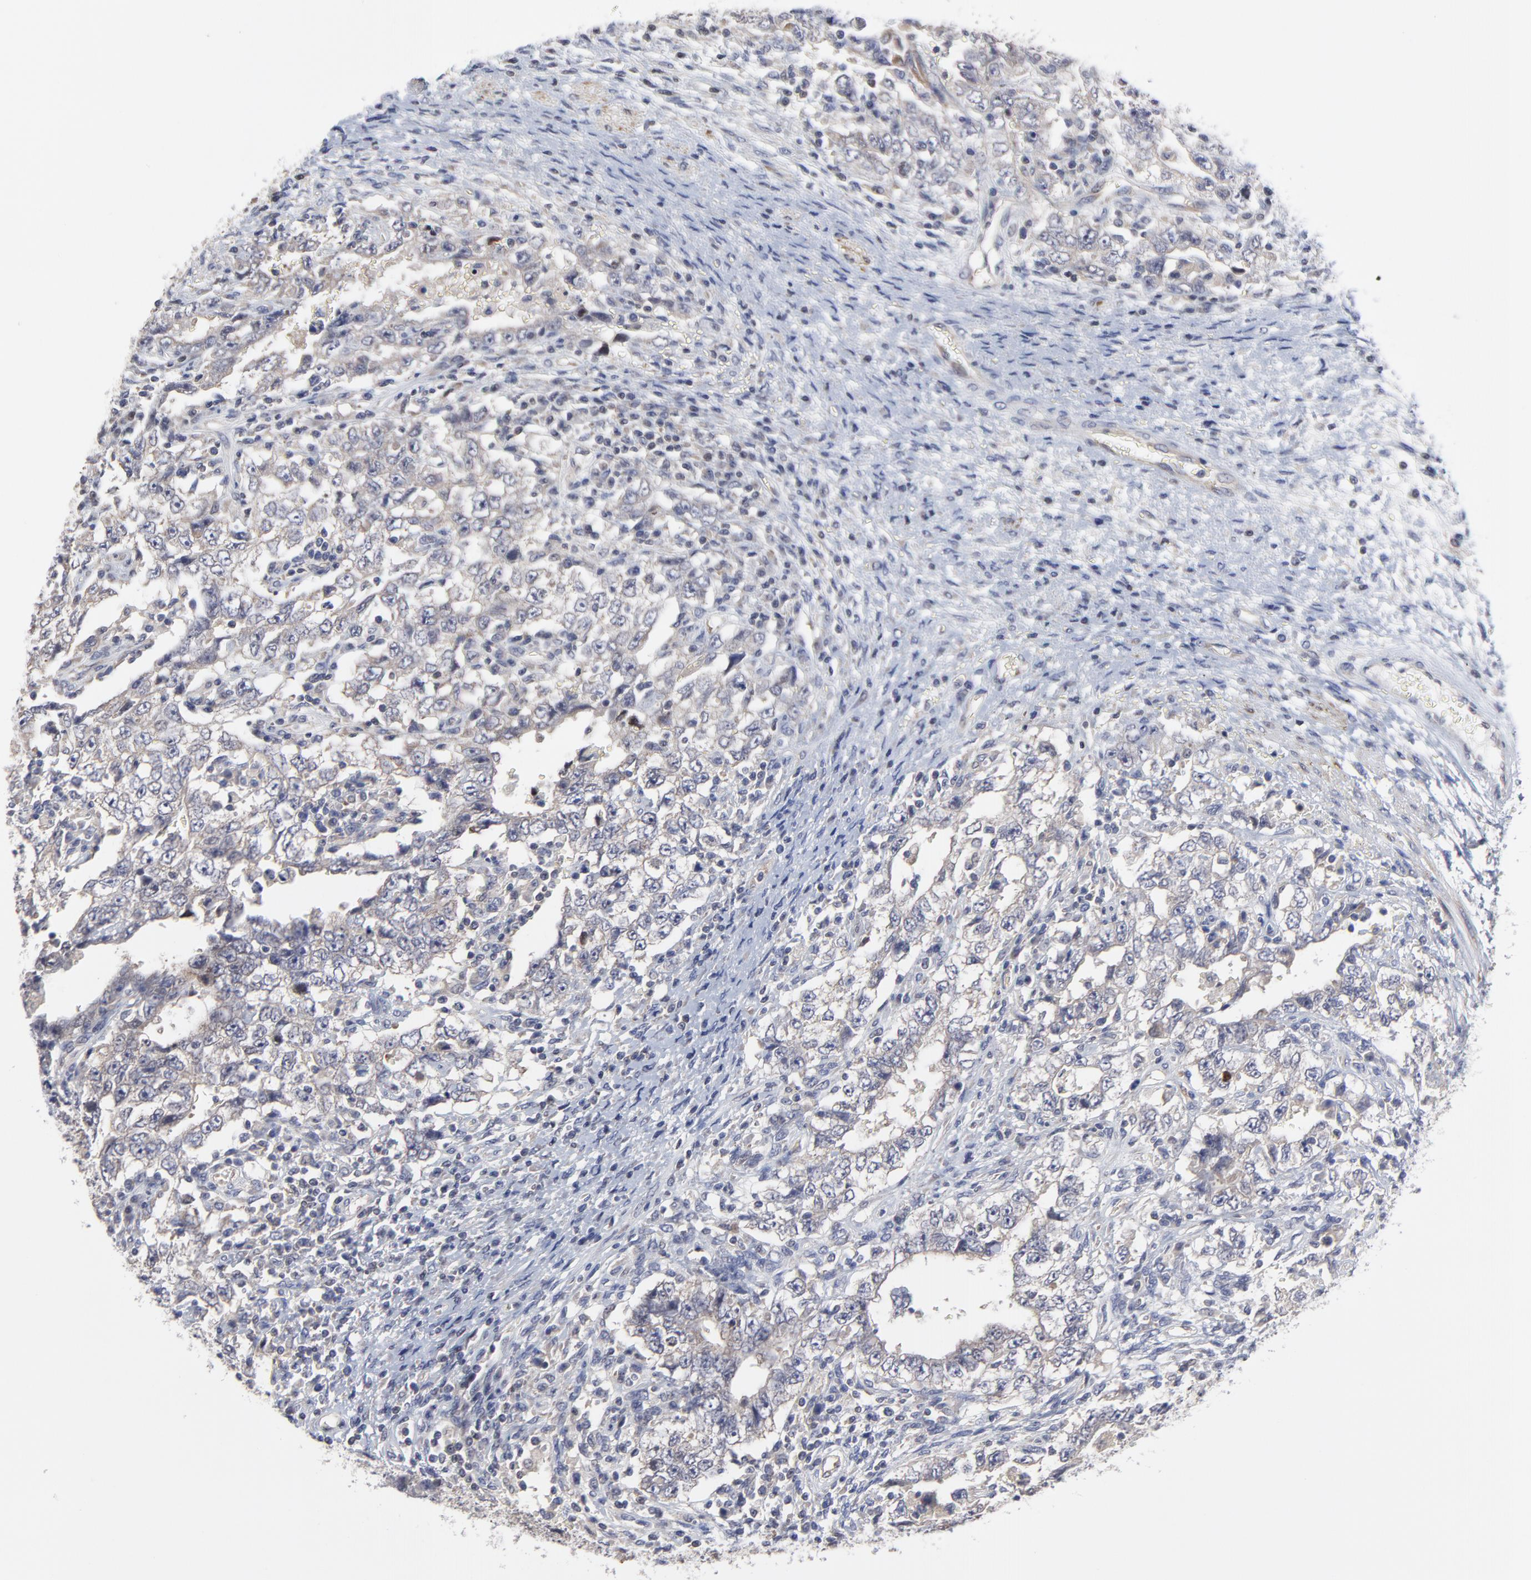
{"staining": {"intensity": "weak", "quantity": ">75%", "location": "cytoplasmic/membranous"}, "tissue": "testis cancer", "cell_type": "Tumor cells", "image_type": "cancer", "snomed": [{"axis": "morphology", "description": "Carcinoma, Embryonal, NOS"}, {"axis": "topography", "description": "Testis"}], "caption": "There is low levels of weak cytoplasmic/membranous positivity in tumor cells of testis embryonal carcinoma, as demonstrated by immunohistochemical staining (brown color).", "gene": "ZNF157", "patient": {"sex": "male", "age": 26}}